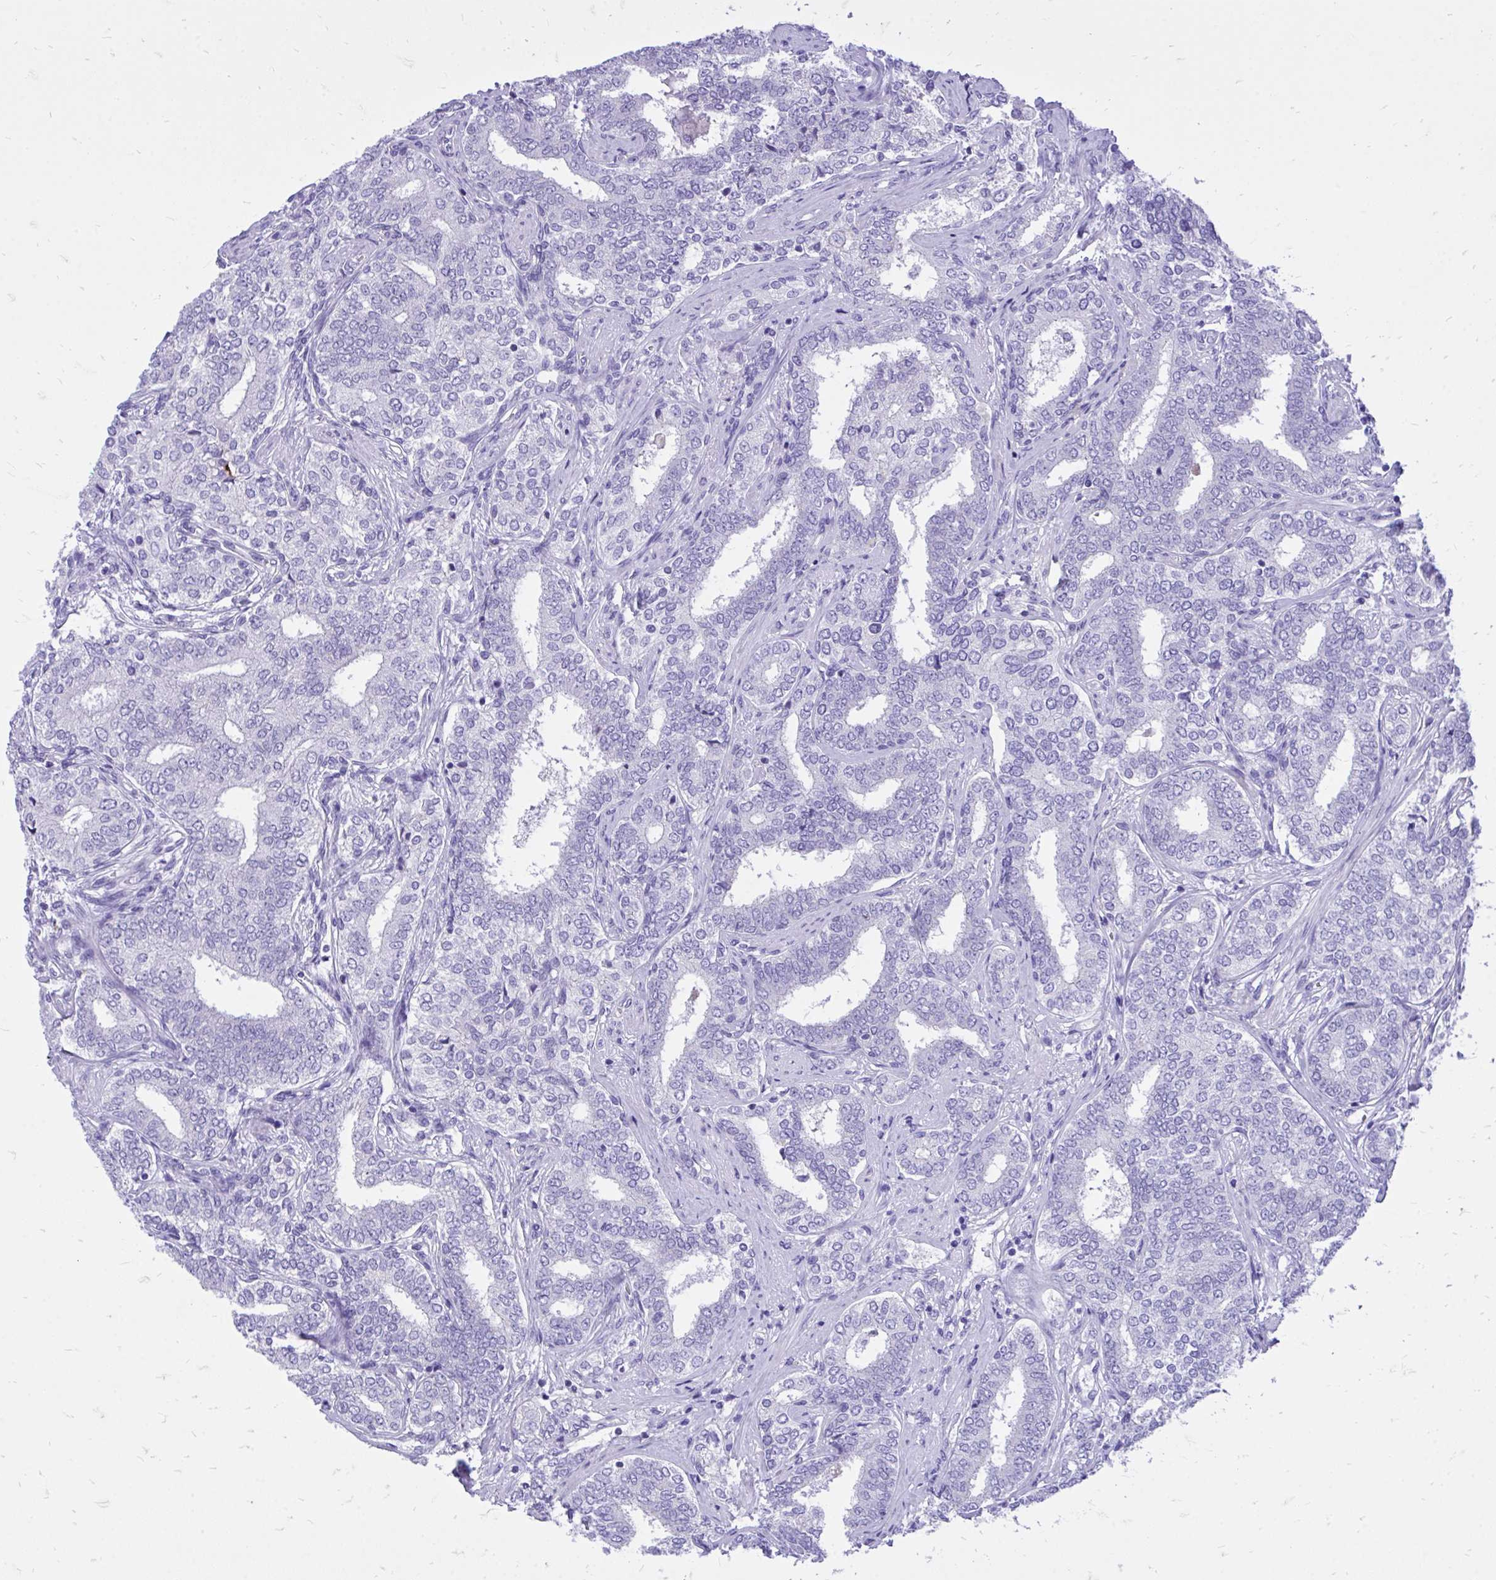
{"staining": {"intensity": "negative", "quantity": "none", "location": "none"}, "tissue": "prostate cancer", "cell_type": "Tumor cells", "image_type": "cancer", "snomed": [{"axis": "morphology", "description": "Adenocarcinoma, High grade"}, {"axis": "topography", "description": "Prostate"}], "caption": "Immunohistochemical staining of high-grade adenocarcinoma (prostate) reveals no significant staining in tumor cells.", "gene": "MON1A", "patient": {"sex": "male", "age": 72}}